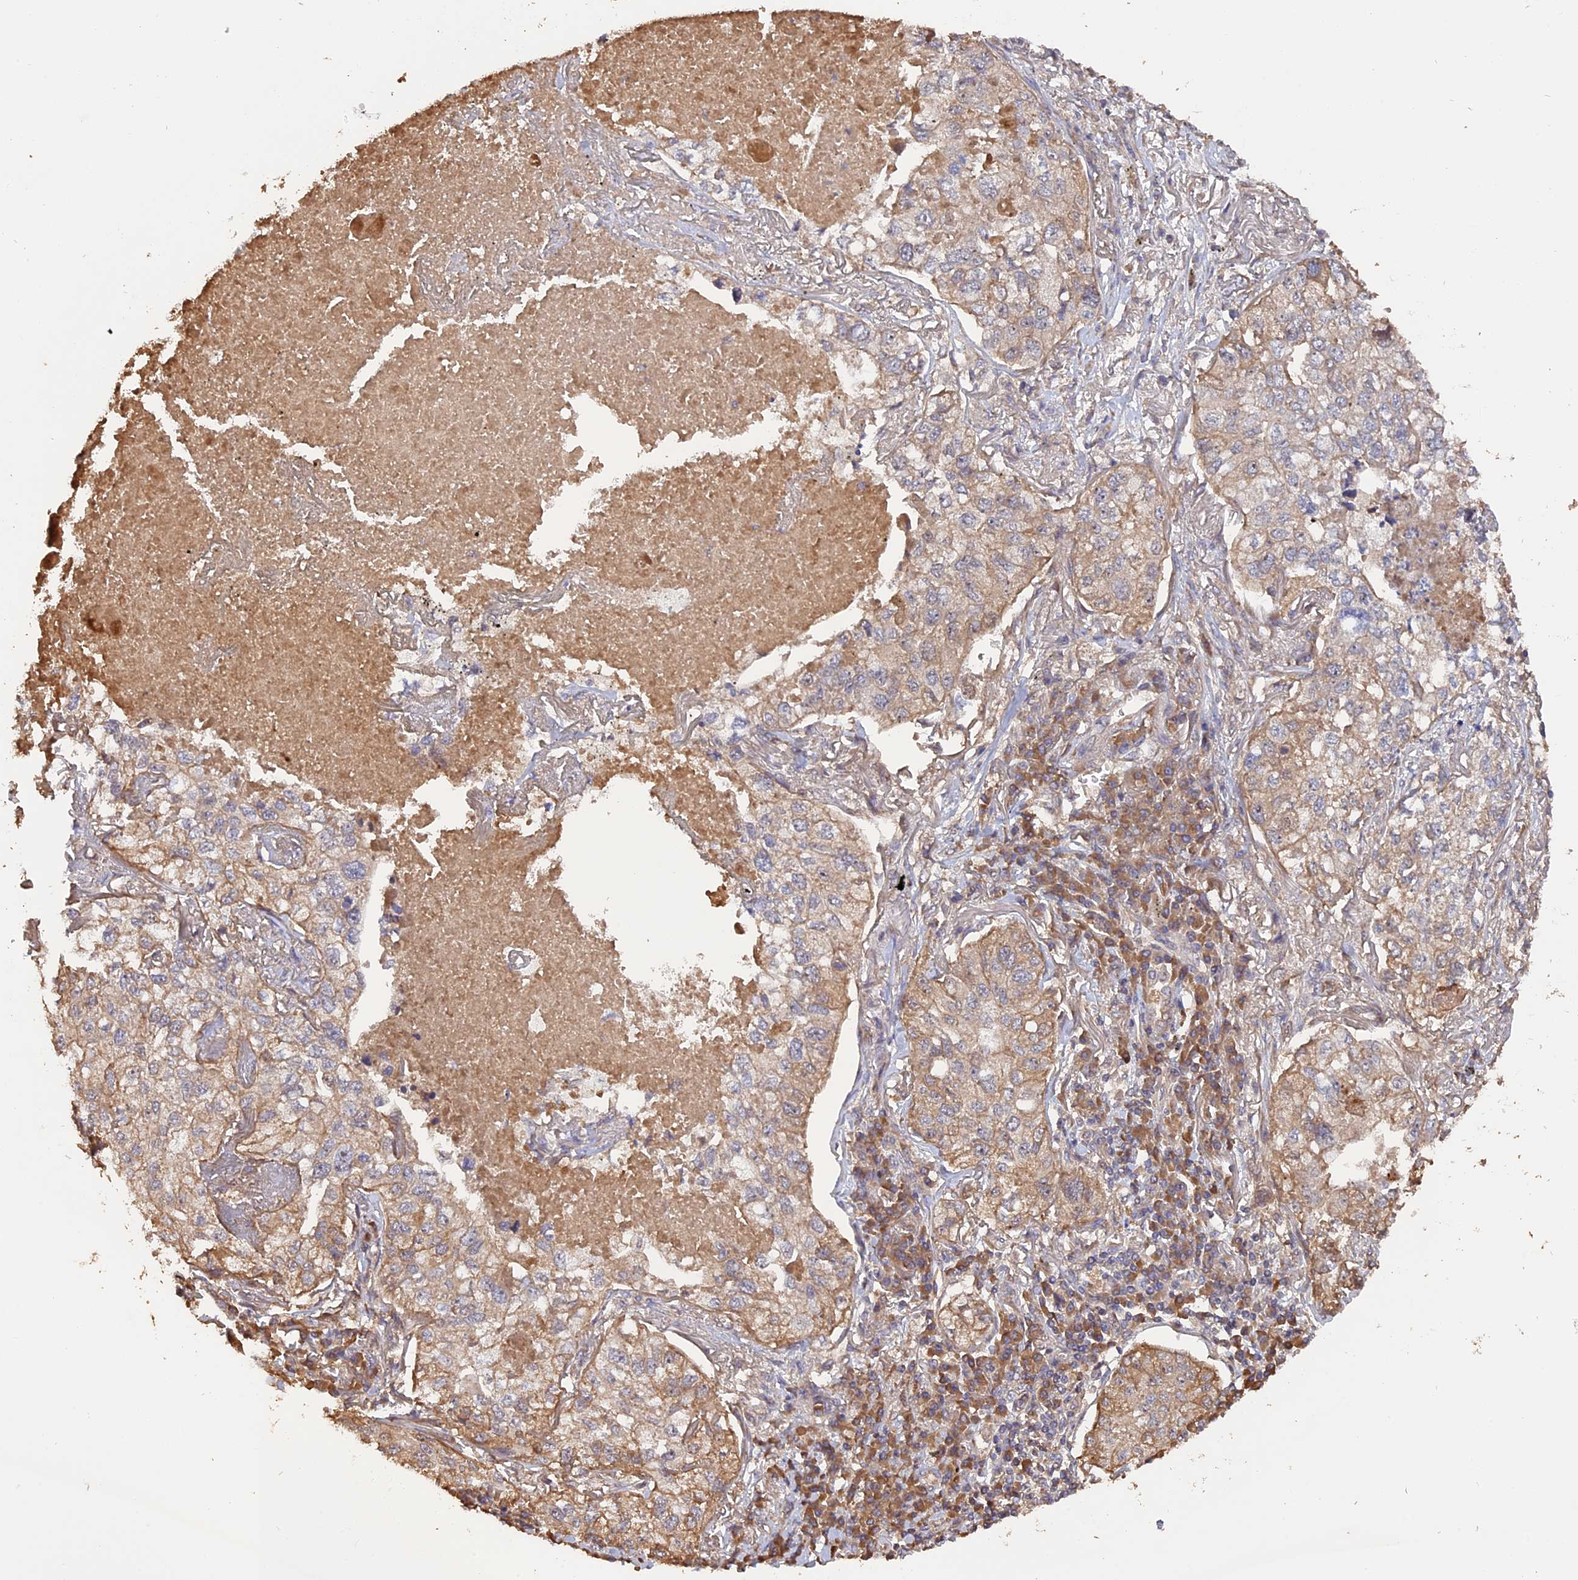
{"staining": {"intensity": "weak", "quantity": "25%-75%", "location": "cytoplasmic/membranous"}, "tissue": "lung cancer", "cell_type": "Tumor cells", "image_type": "cancer", "snomed": [{"axis": "morphology", "description": "Adenocarcinoma, NOS"}, {"axis": "topography", "description": "Lung"}], "caption": "Adenocarcinoma (lung) tissue displays weak cytoplasmic/membranous expression in about 25%-75% of tumor cells", "gene": "RASAL1", "patient": {"sex": "male", "age": 65}}